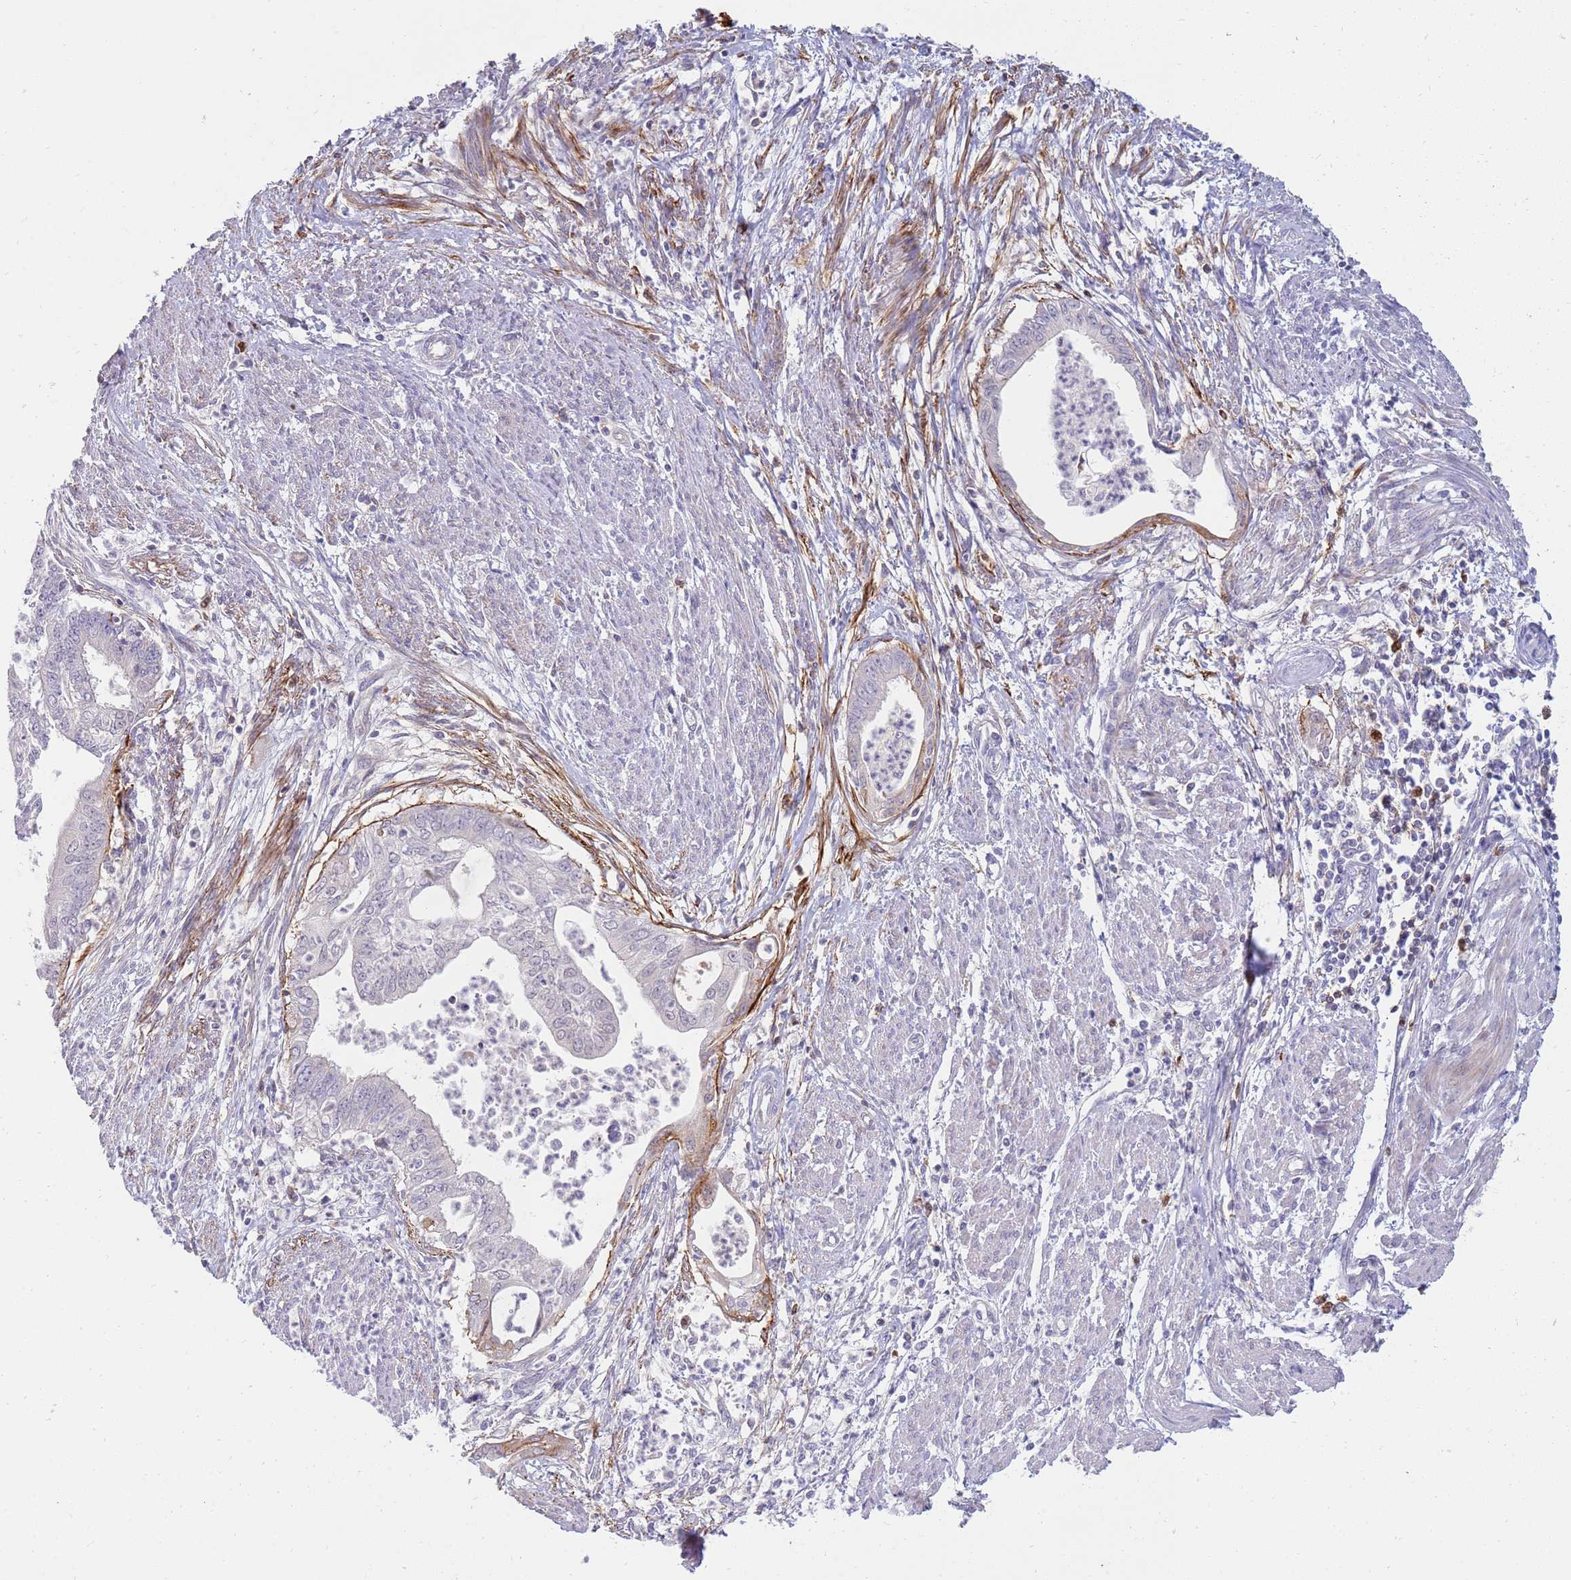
{"staining": {"intensity": "negative", "quantity": "none", "location": "none"}, "tissue": "endometrial cancer", "cell_type": "Tumor cells", "image_type": "cancer", "snomed": [{"axis": "morphology", "description": "Adenocarcinoma, NOS"}, {"axis": "topography", "description": "Endometrium"}], "caption": "Immunohistochemical staining of human adenocarcinoma (endometrial) exhibits no significant expression in tumor cells.", "gene": "STK25", "patient": {"sex": "female", "age": 73}}